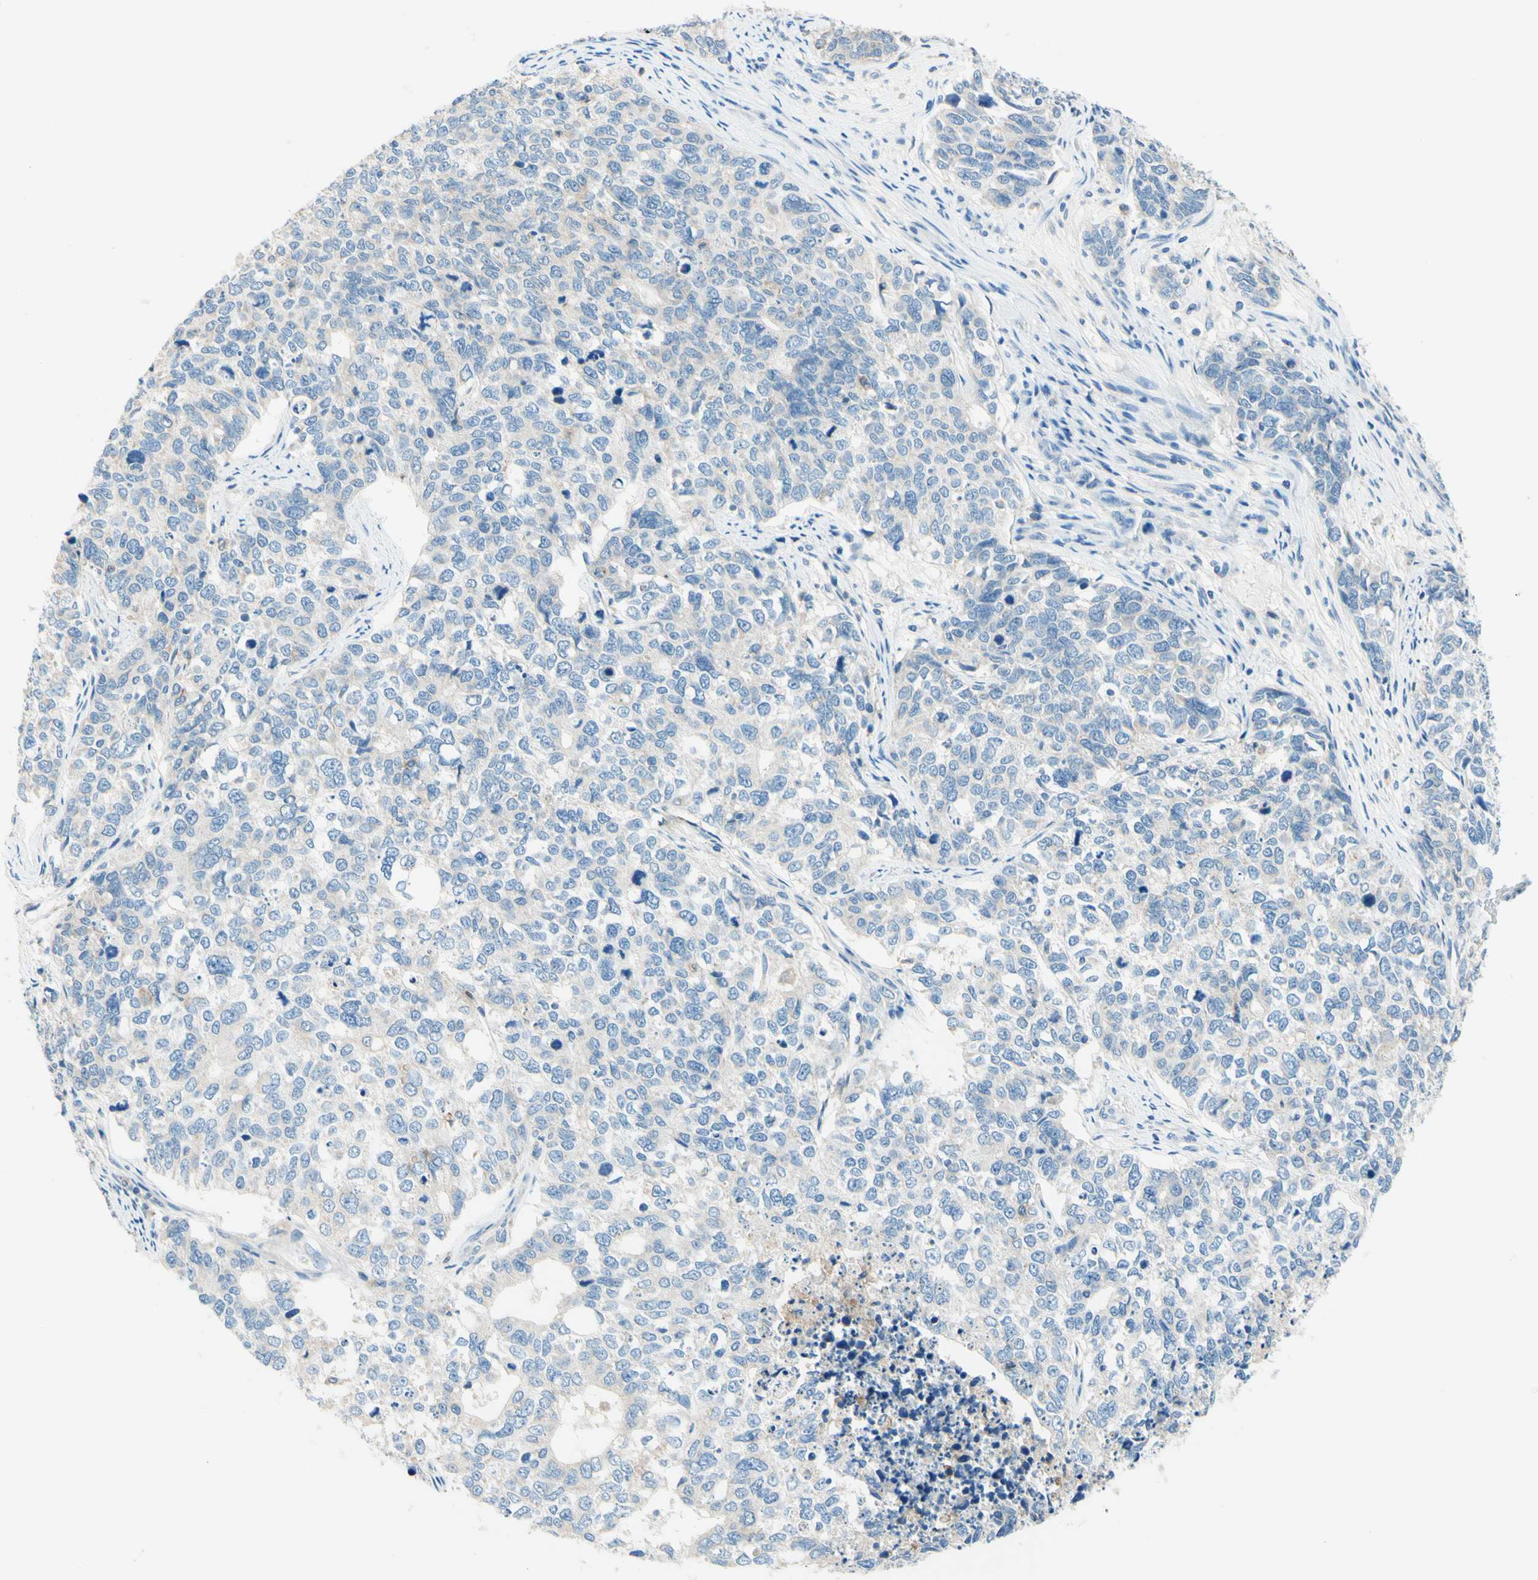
{"staining": {"intensity": "negative", "quantity": "none", "location": "none"}, "tissue": "cervical cancer", "cell_type": "Tumor cells", "image_type": "cancer", "snomed": [{"axis": "morphology", "description": "Squamous cell carcinoma, NOS"}, {"axis": "topography", "description": "Cervix"}], "caption": "The histopathology image displays no significant staining in tumor cells of squamous cell carcinoma (cervical).", "gene": "SIGLEC9", "patient": {"sex": "female", "age": 63}}